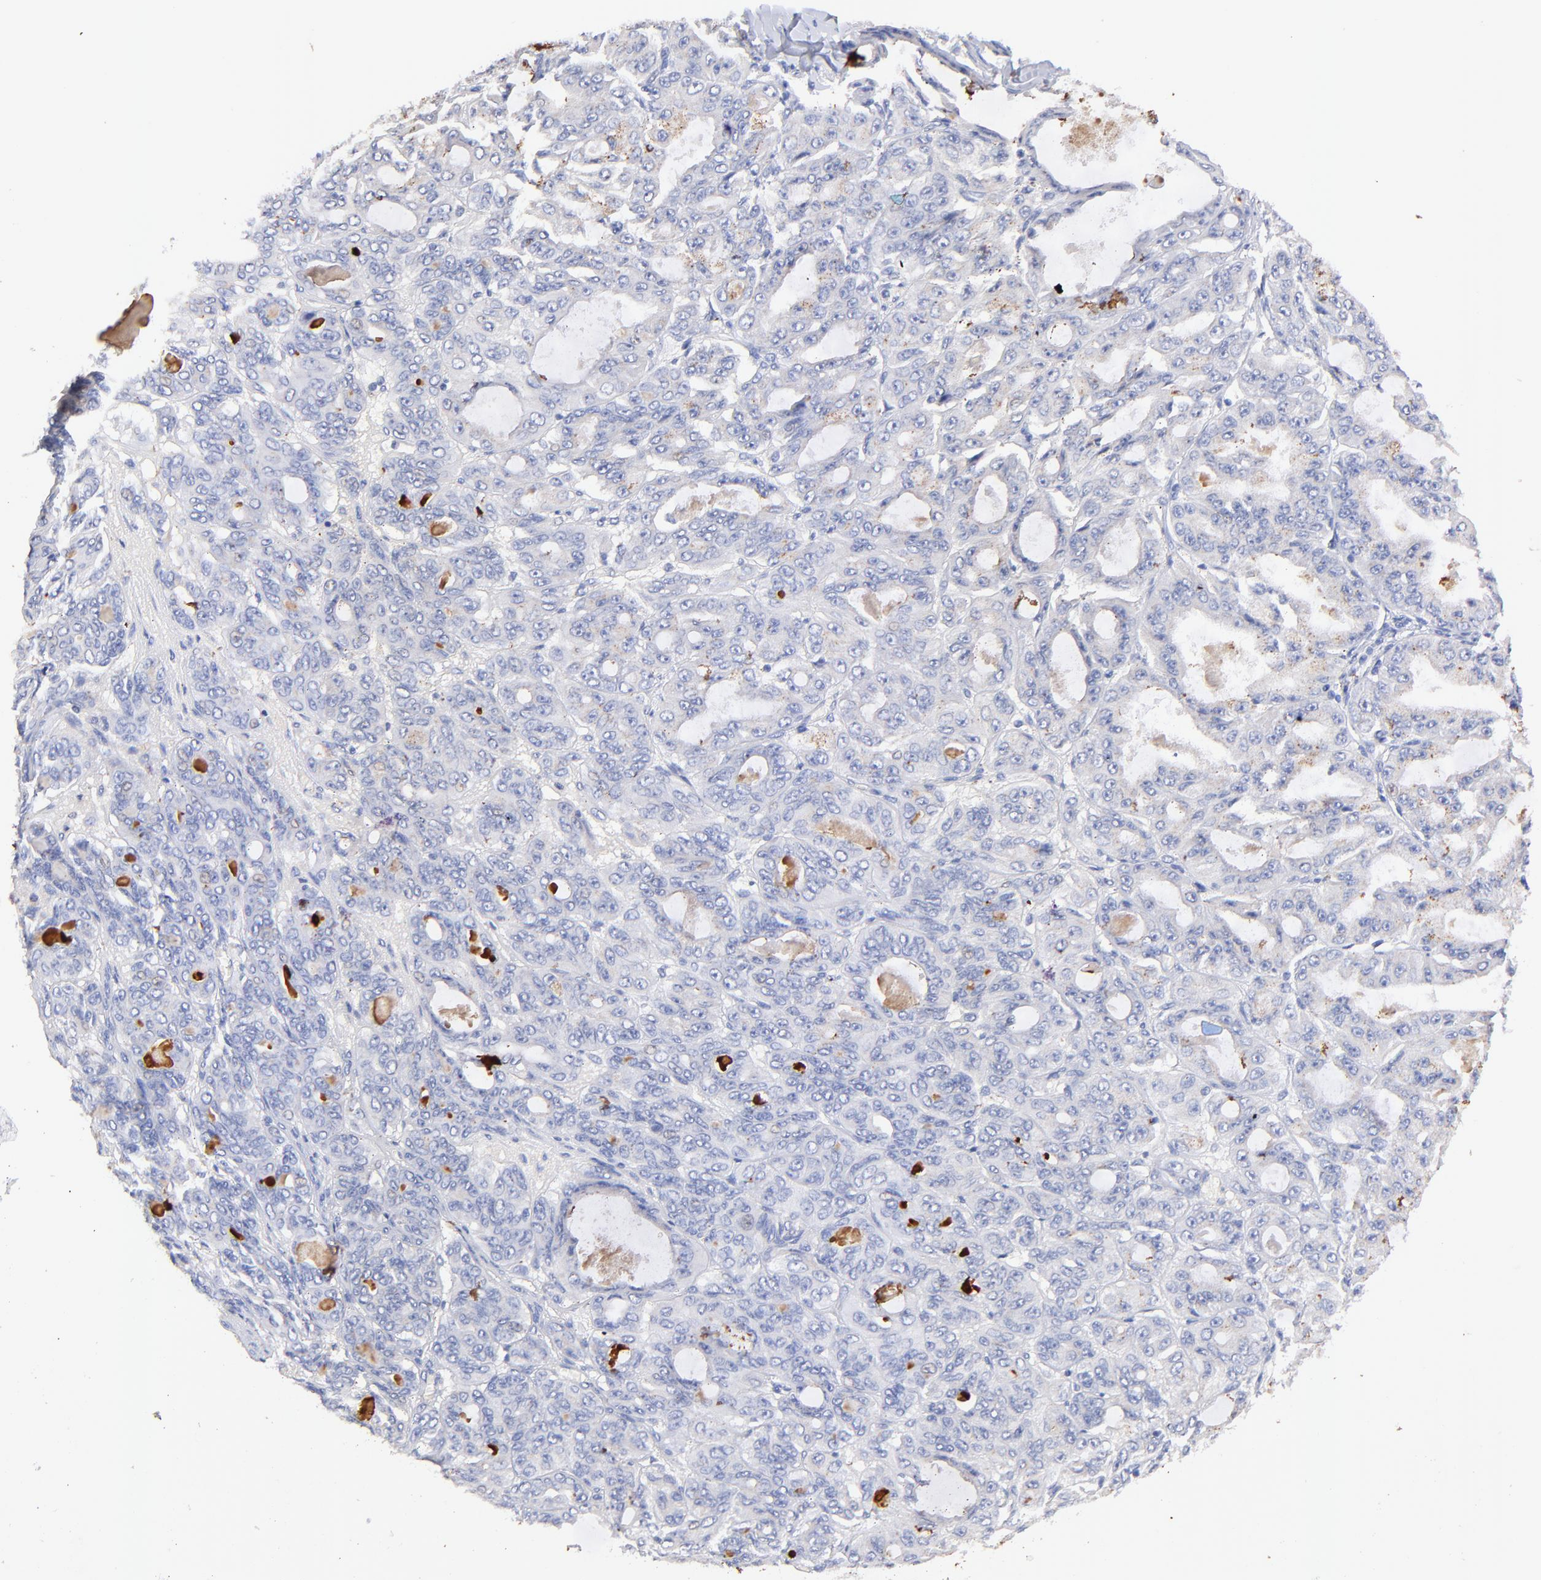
{"staining": {"intensity": "negative", "quantity": "none", "location": "none"}, "tissue": "ovarian cancer", "cell_type": "Tumor cells", "image_type": "cancer", "snomed": [{"axis": "morphology", "description": "Carcinoma, endometroid"}, {"axis": "topography", "description": "Ovary"}], "caption": "This is a image of immunohistochemistry staining of endometroid carcinoma (ovarian), which shows no expression in tumor cells.", "gene": "IGLV7-43", "patient": {"sex": "female", "age": 61}}